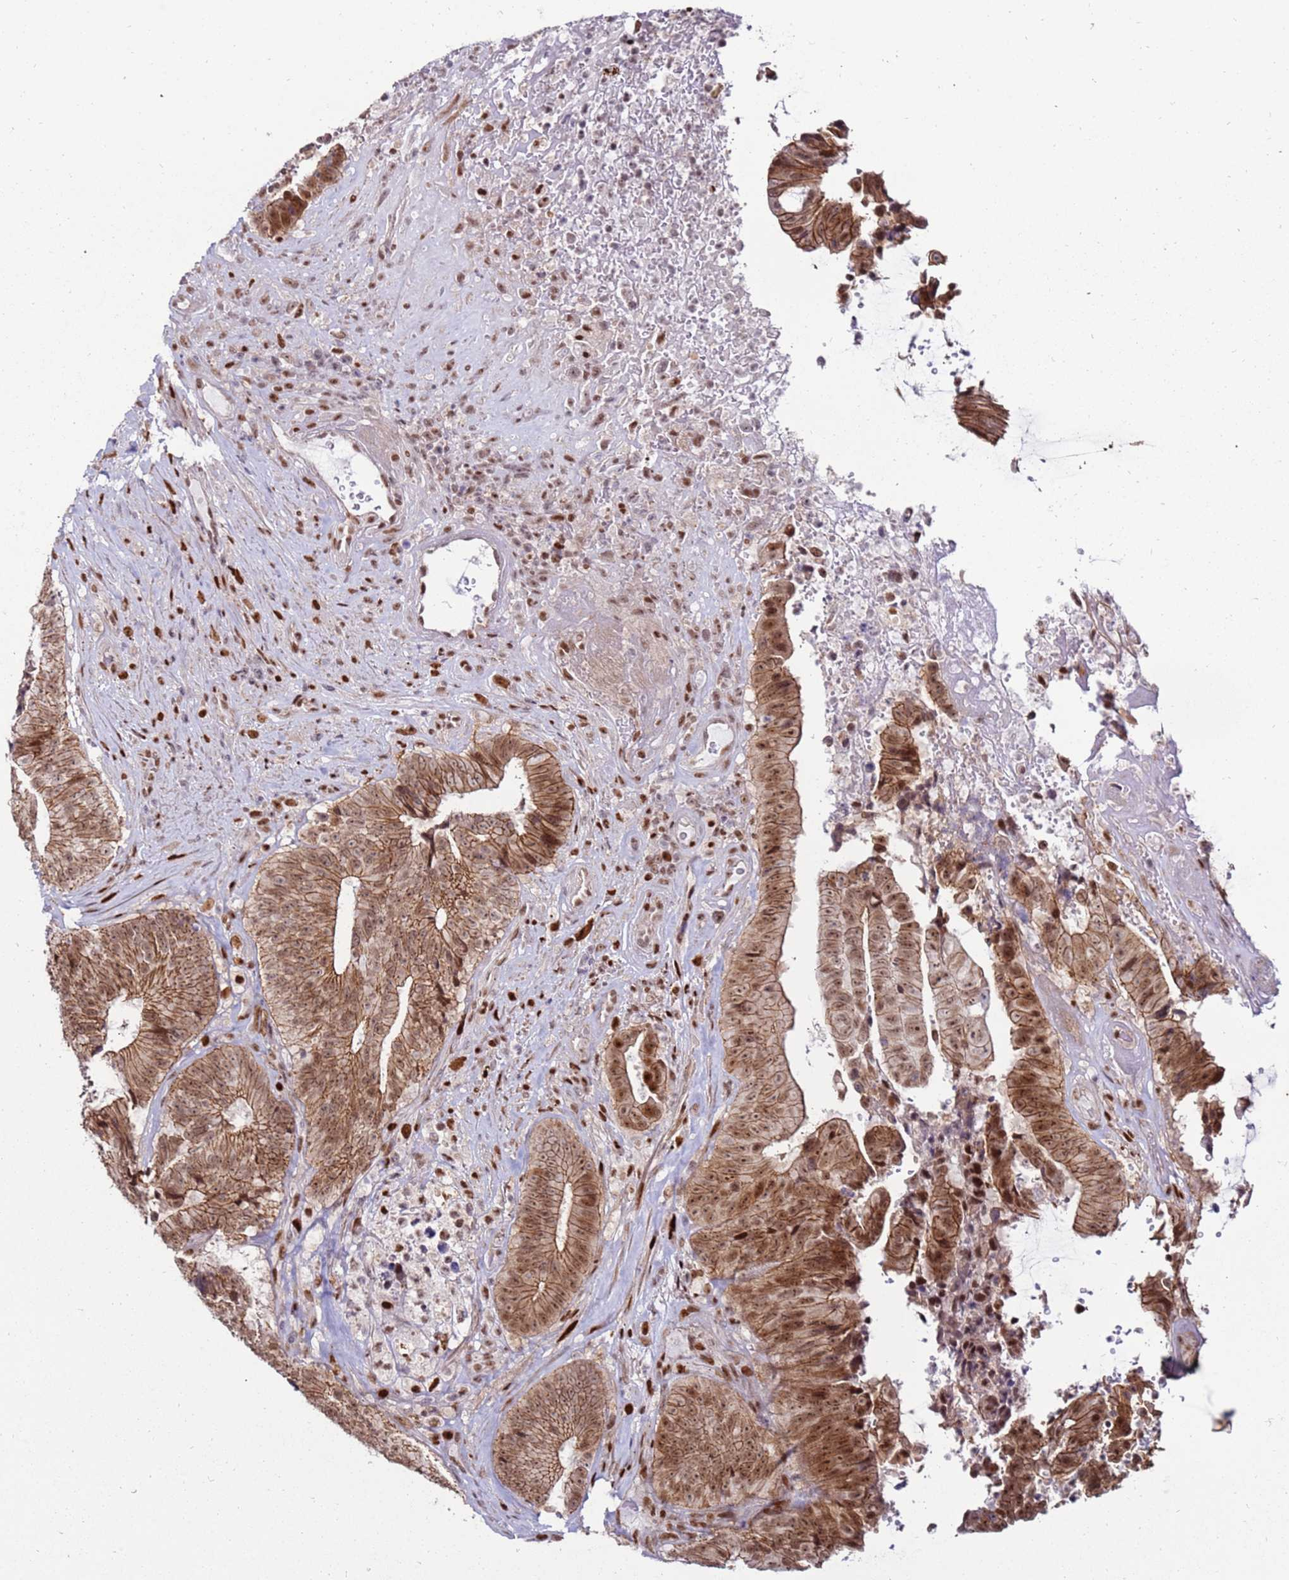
{"staining": {"intensity": "moderate", "quantity": ">75%", "location": "cytoplasmic/membranous,nuclear"}, "tissue": "colorectal cancer", "cell_type": "Tumor cells", "image_type": "cancer", "snomed": [{"axis": "morphology", "description": "Adenocarcinoma, NOS"}, {"axis": "topography", "description": "Rectum"}], "caption": "Colorectal cancer (adenocarcinoma) stained with a brown dye reveals moderate cytoplasmic/membranous and nuclear positive staining in about >75% of tumor cells.", "gene": "KPNA4", "patient": {"sex": "male", "age": 72}}